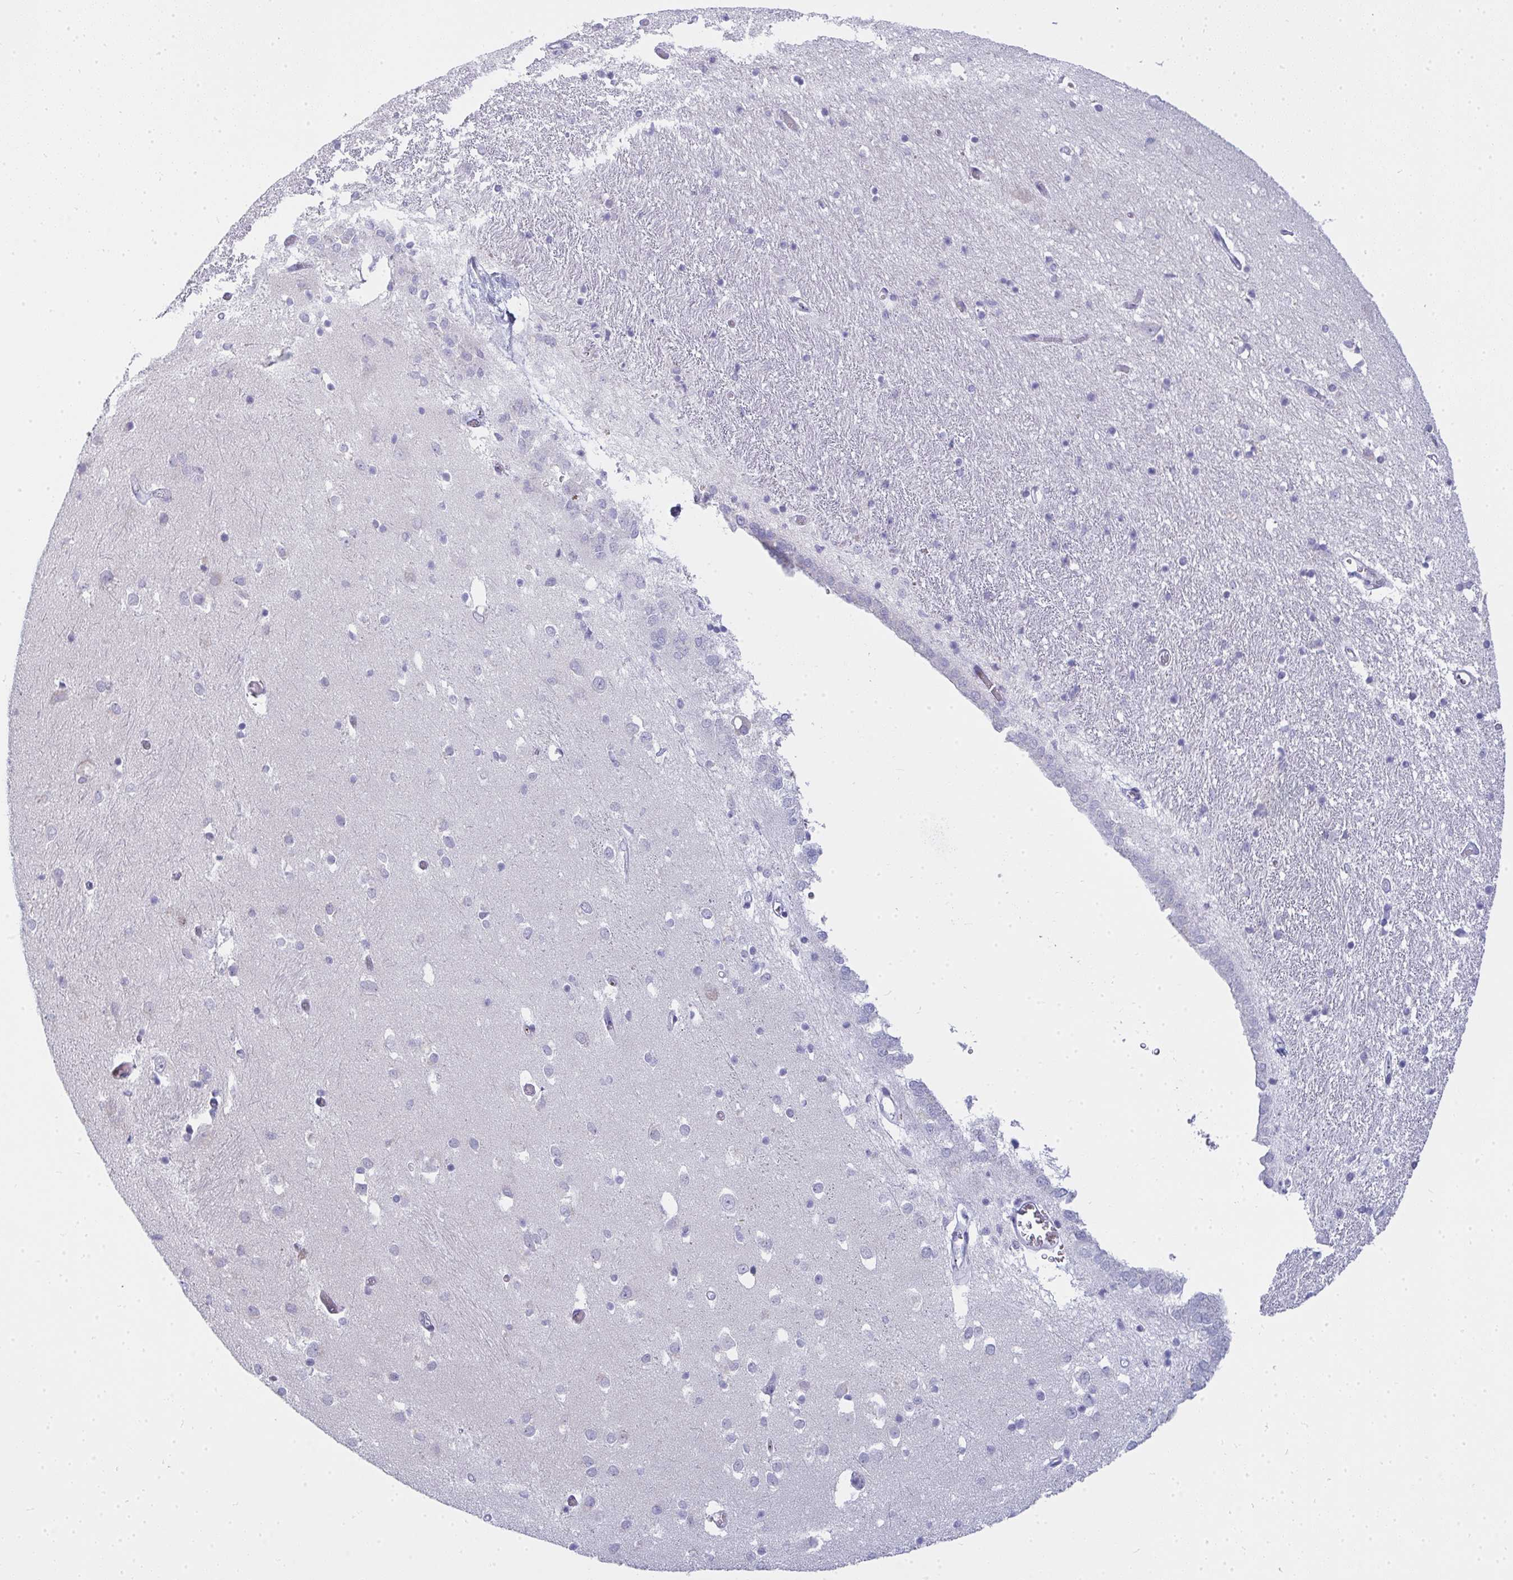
{"staining": {"intensity": "negative", "quantity": "none", "location": "none"}, "tissue": "caudate", "cell_type": "Glial cells", "image_type": "normal", "snomed": [{"axis": "morphology", "description": "Normal tissue, NOS"}, {"axis": "topography", "description": "Lateral ventricle wall"}, {"axis": "topography", "description": "Hippocampus"}], "caption": "Glial cells are negative for brown protein staining in unremarkable caudate. (Stains: DAB (3,3'-diaminobenzidine) immunohistochemistry with hematoxylin counter stain, Microscopy: brightfield microscopy at high magnification).", "gene": "ZNF182", "patient": {"sex": "female", "age": 63}}